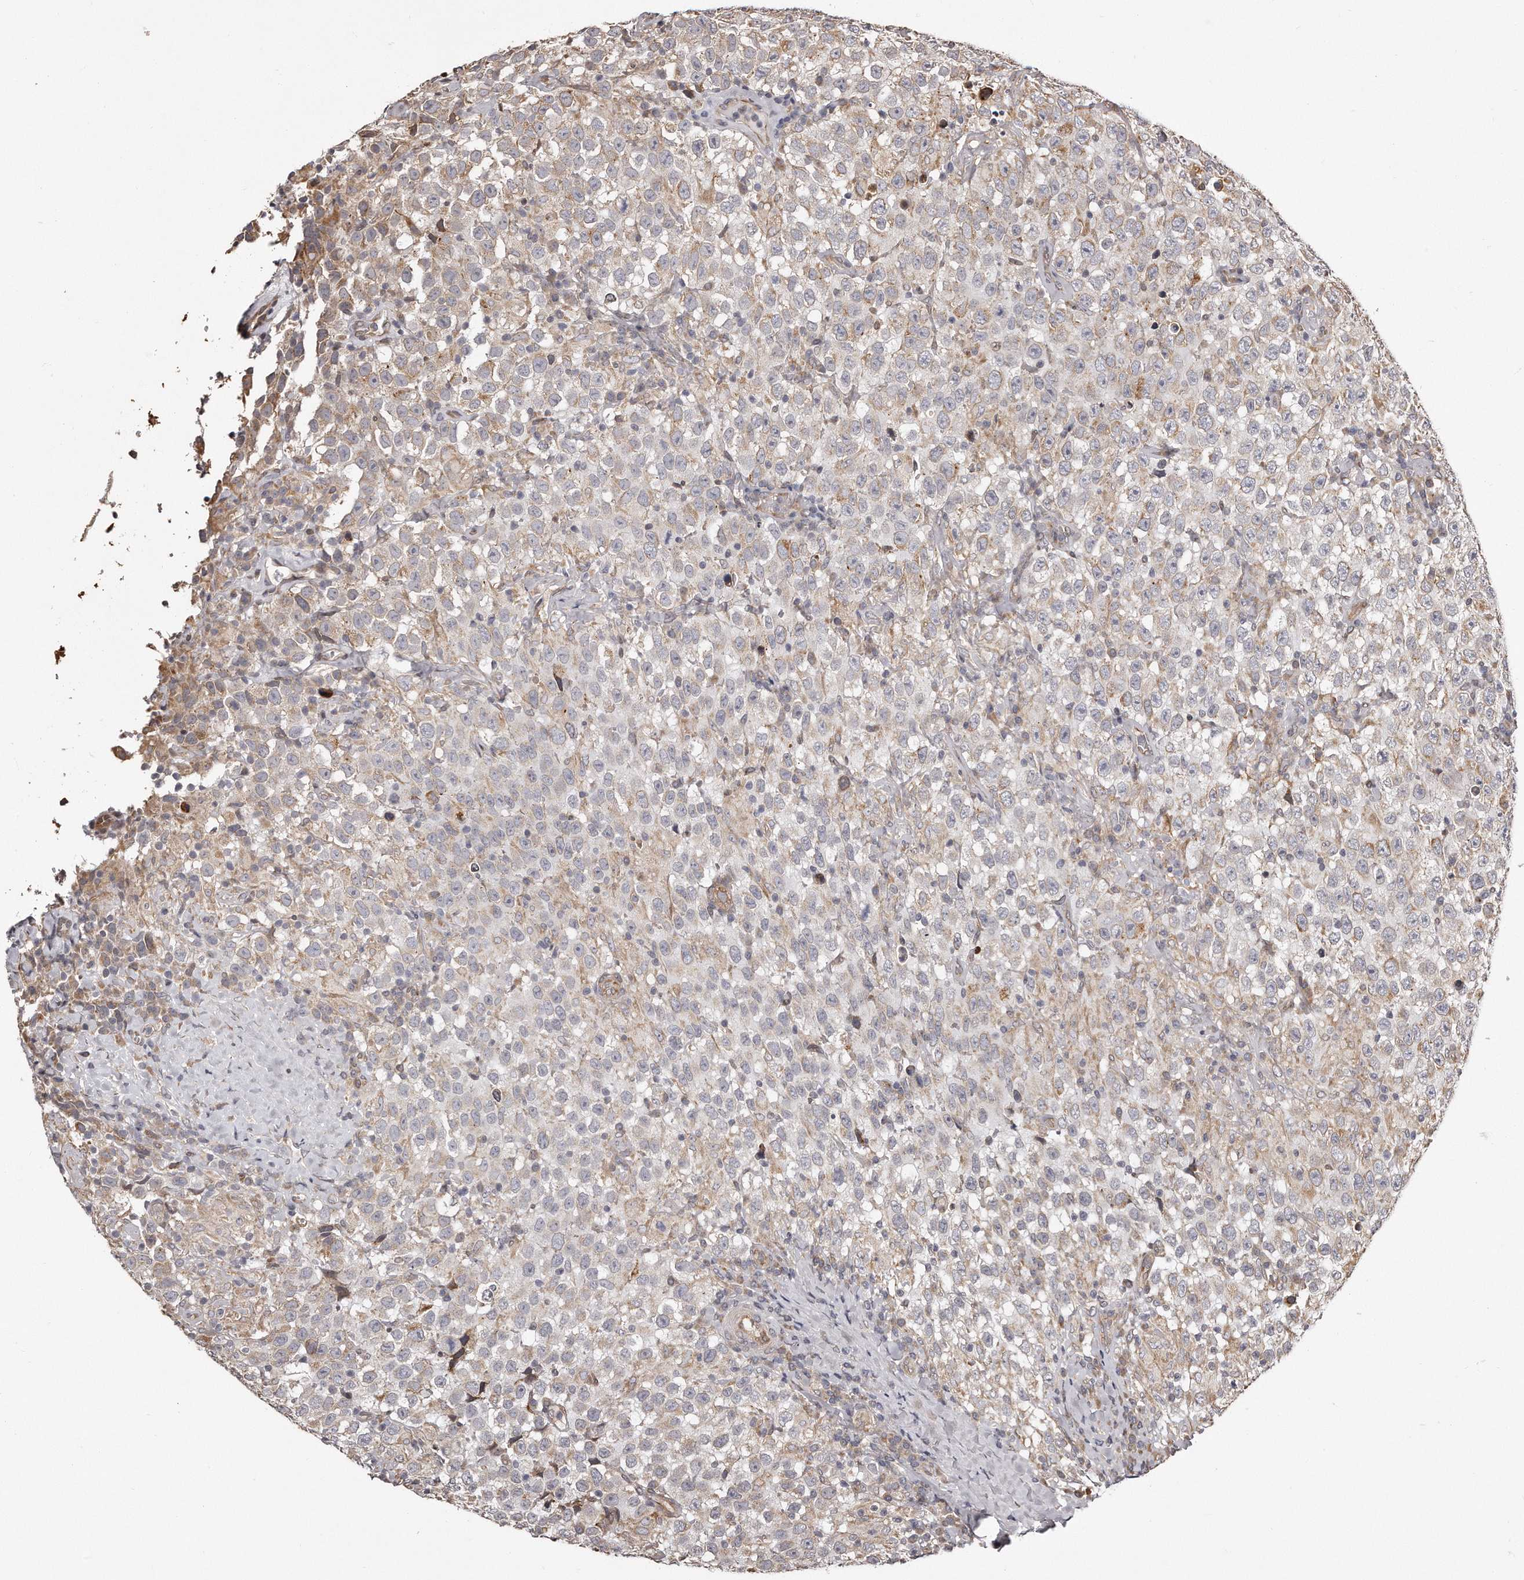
{"staining": {"intensity": "weak", "quantity": "25%-75%", "location": "cytoplasmic/membranous"}, "tissue": "testis cancer", "cell_type": "Tumor cells", "image_type": "cancer", "snomed": [{"axis": "morphology", "description": "Seminoma, NOS"}, {"axis": "topography", "description": "Testis"}], "caption": "An immunohistochemistry image of neoplastic tissue is shown. Protein staining in brown labels weak cytoplasmic/membranous positivity in seminoma (testis) within tumor cells.", "gene": "TRAPPC14", "patient": {"sex": "male", "age": 41}}